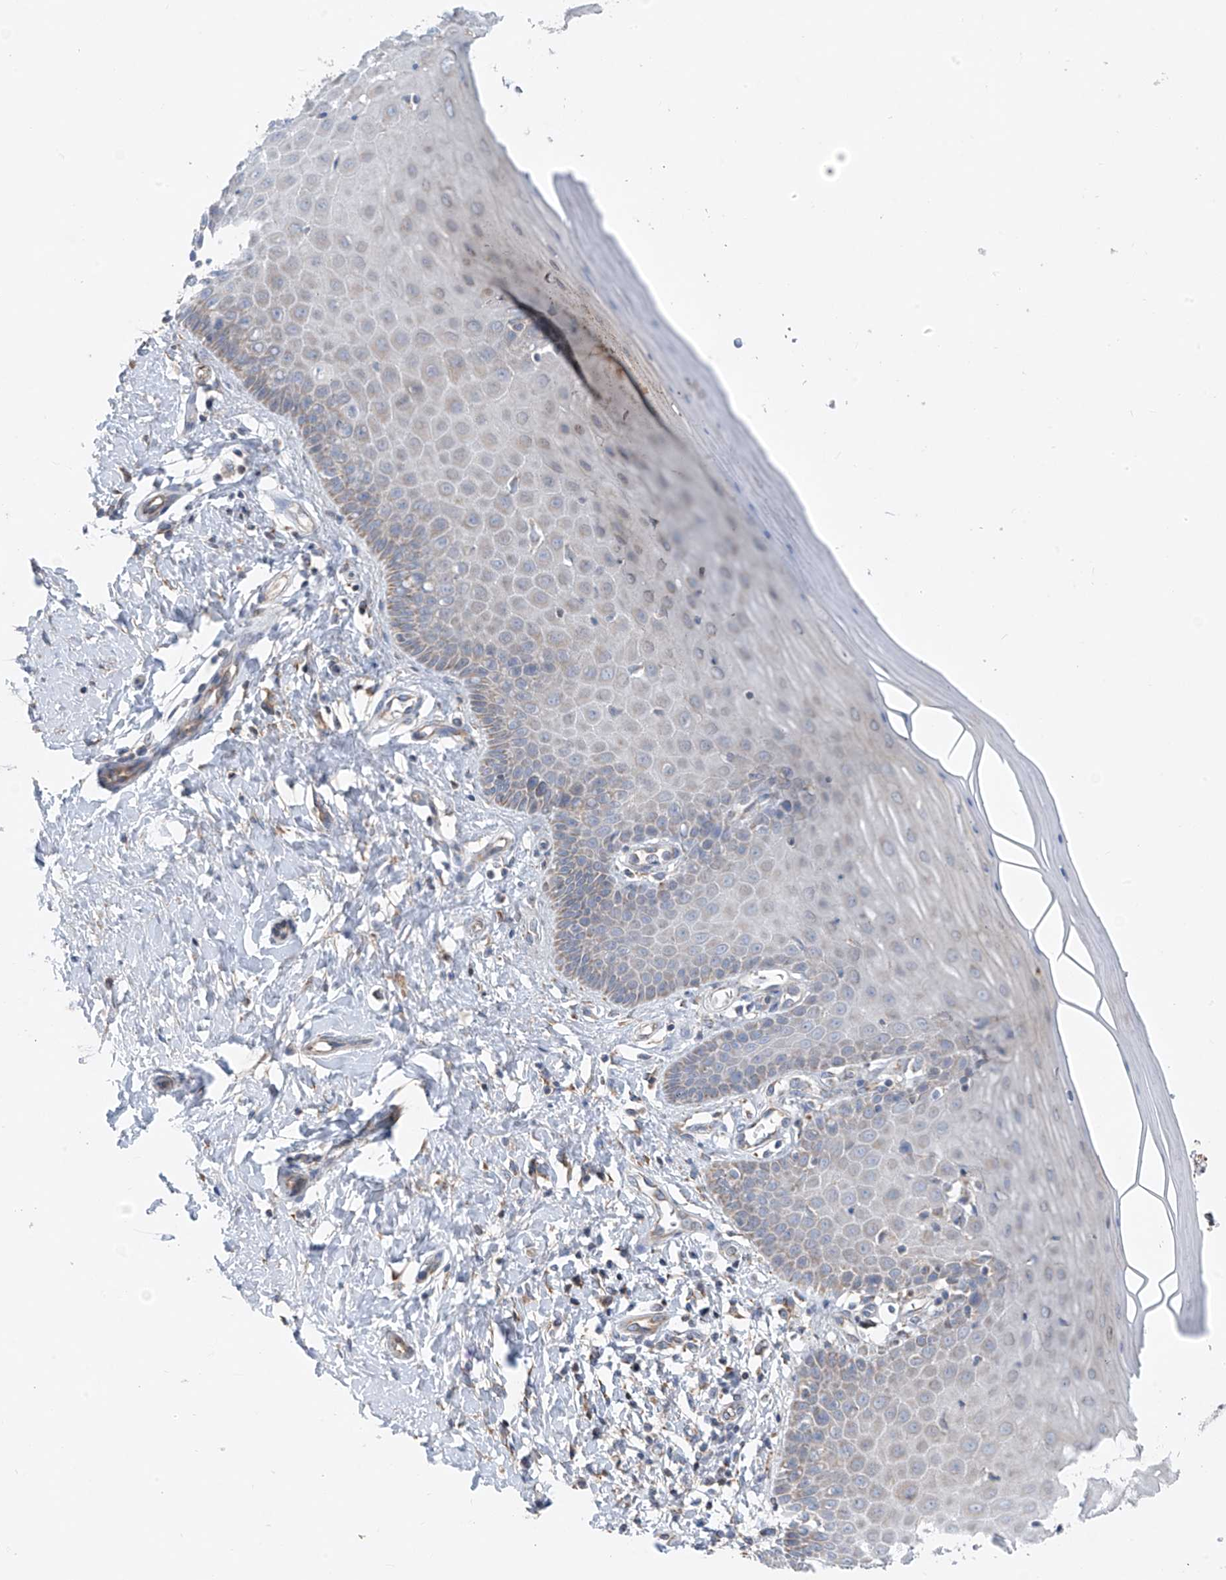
{"staining": {"intensity": "weak", "quantity": "25%-75%", "location": "cytoplasmic/membranous"}, "tissue": "cervix", "cell_type": "Glandular cells", "image_type": "normal", "snomed": [{"axis": "morphology", "description": "Normal tissue, NOS"}, {"axis": "topography", "description": "Cervix"}], "caption": "Weak cytoplasmic/membranous positivity for a protein is identified in about 25%-75% of glandular cells of normal cervix using immunohistochemistry (IHC).", "gene": "EOMES", "patient": {"sex": "female", "age": 55}}